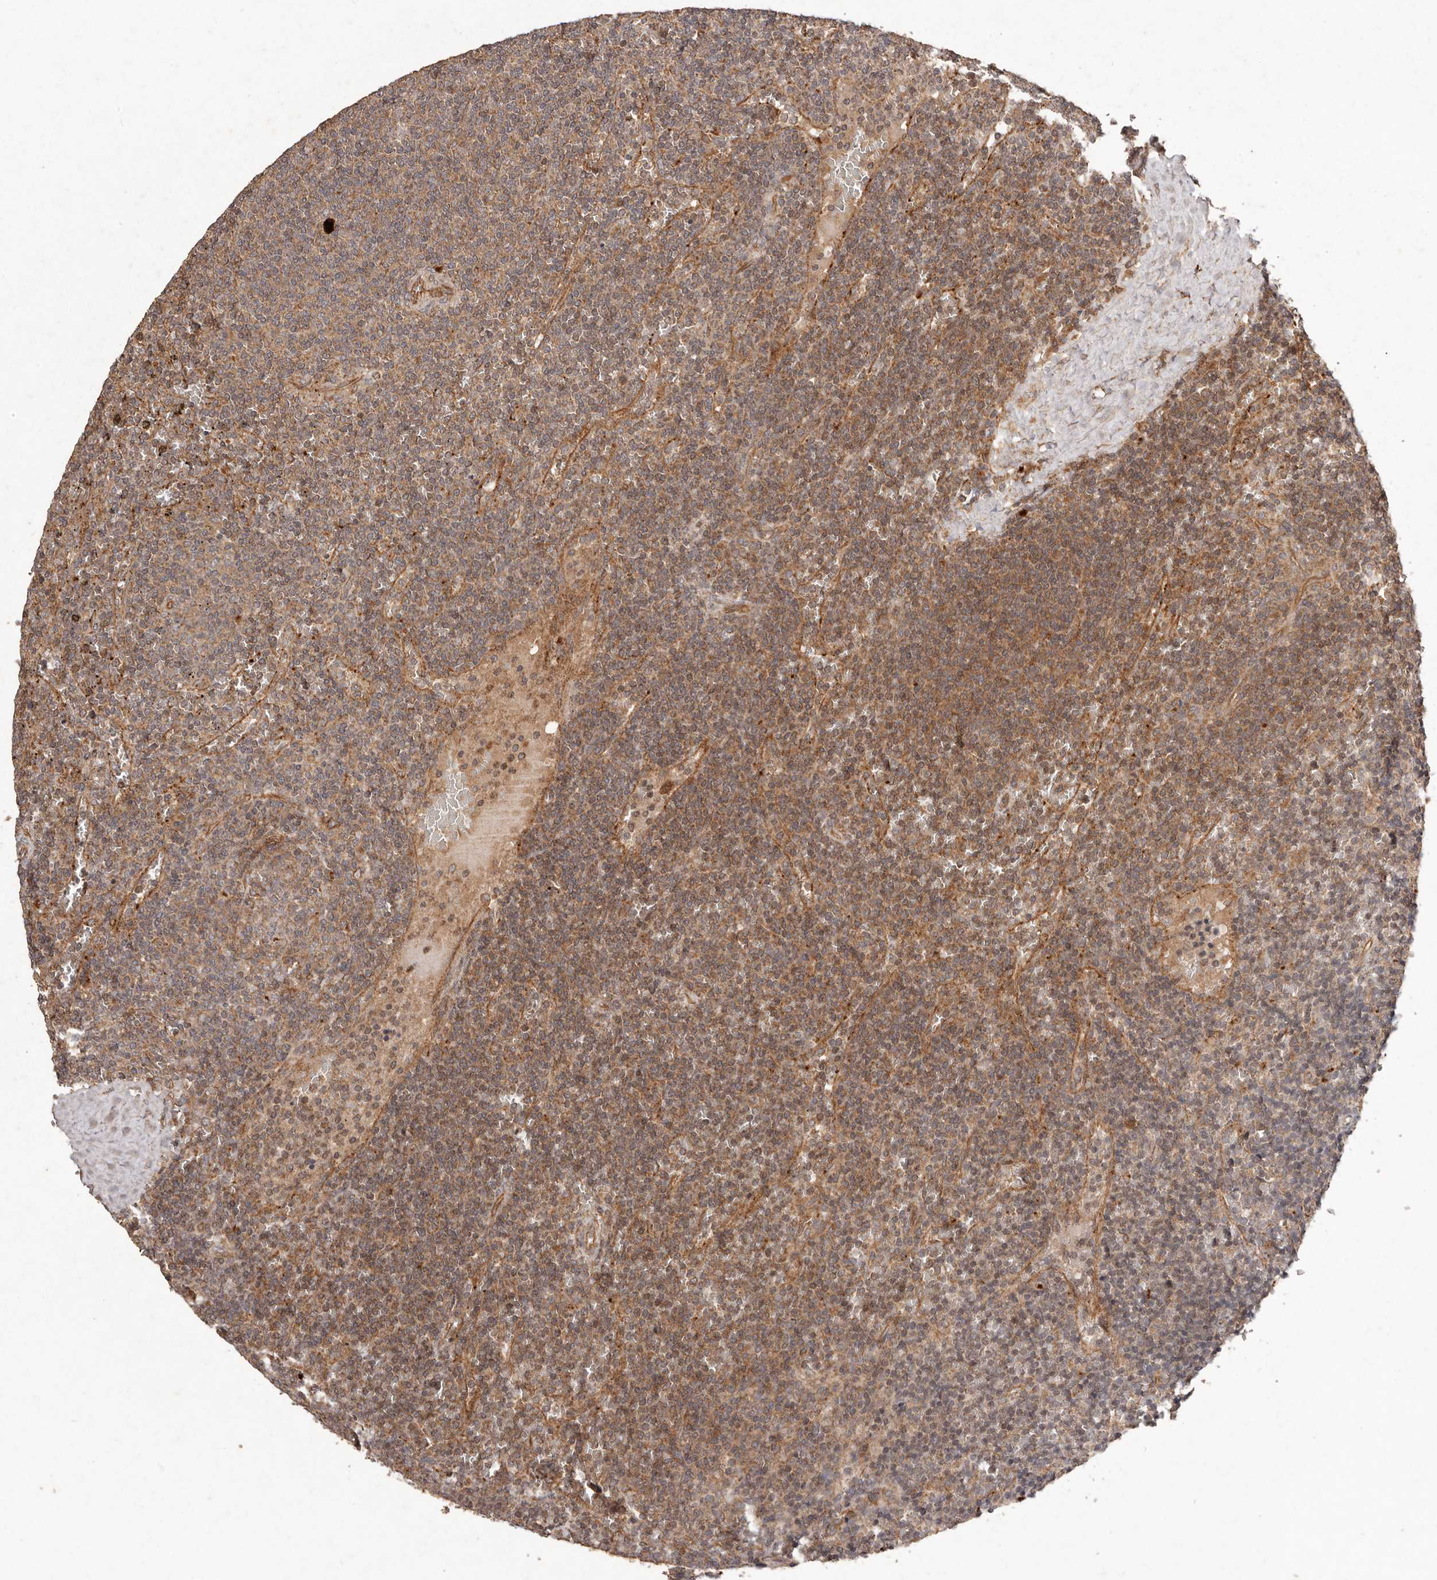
{"staining": {"intensity": "moderate", "quantity": ">75%", "location": "cytoplasmic/membranous"}, "tissue": "lymphoma", "cell_type": "Tumor cells", "image_type": "cancer", "snomed": [{"axis": "morphology", "description": "Malignant lymphoma, non-Hodgkin's type, Low grade"}, {"axis": "topography", "description": "Spleen"}], "caption": "Immunohistochemistry (DAB) staining of malignant lymphoma, non-Hodgkin's type (low-grade) demonstrates moderate cytoplasmic/membranous protein staining in about >75% of tumor cells. (DAB IHC, brown staining for protein, blue staining for nuclei).", "gene": "PLOD2", "patient": {"sex": "female", "age": 50}}